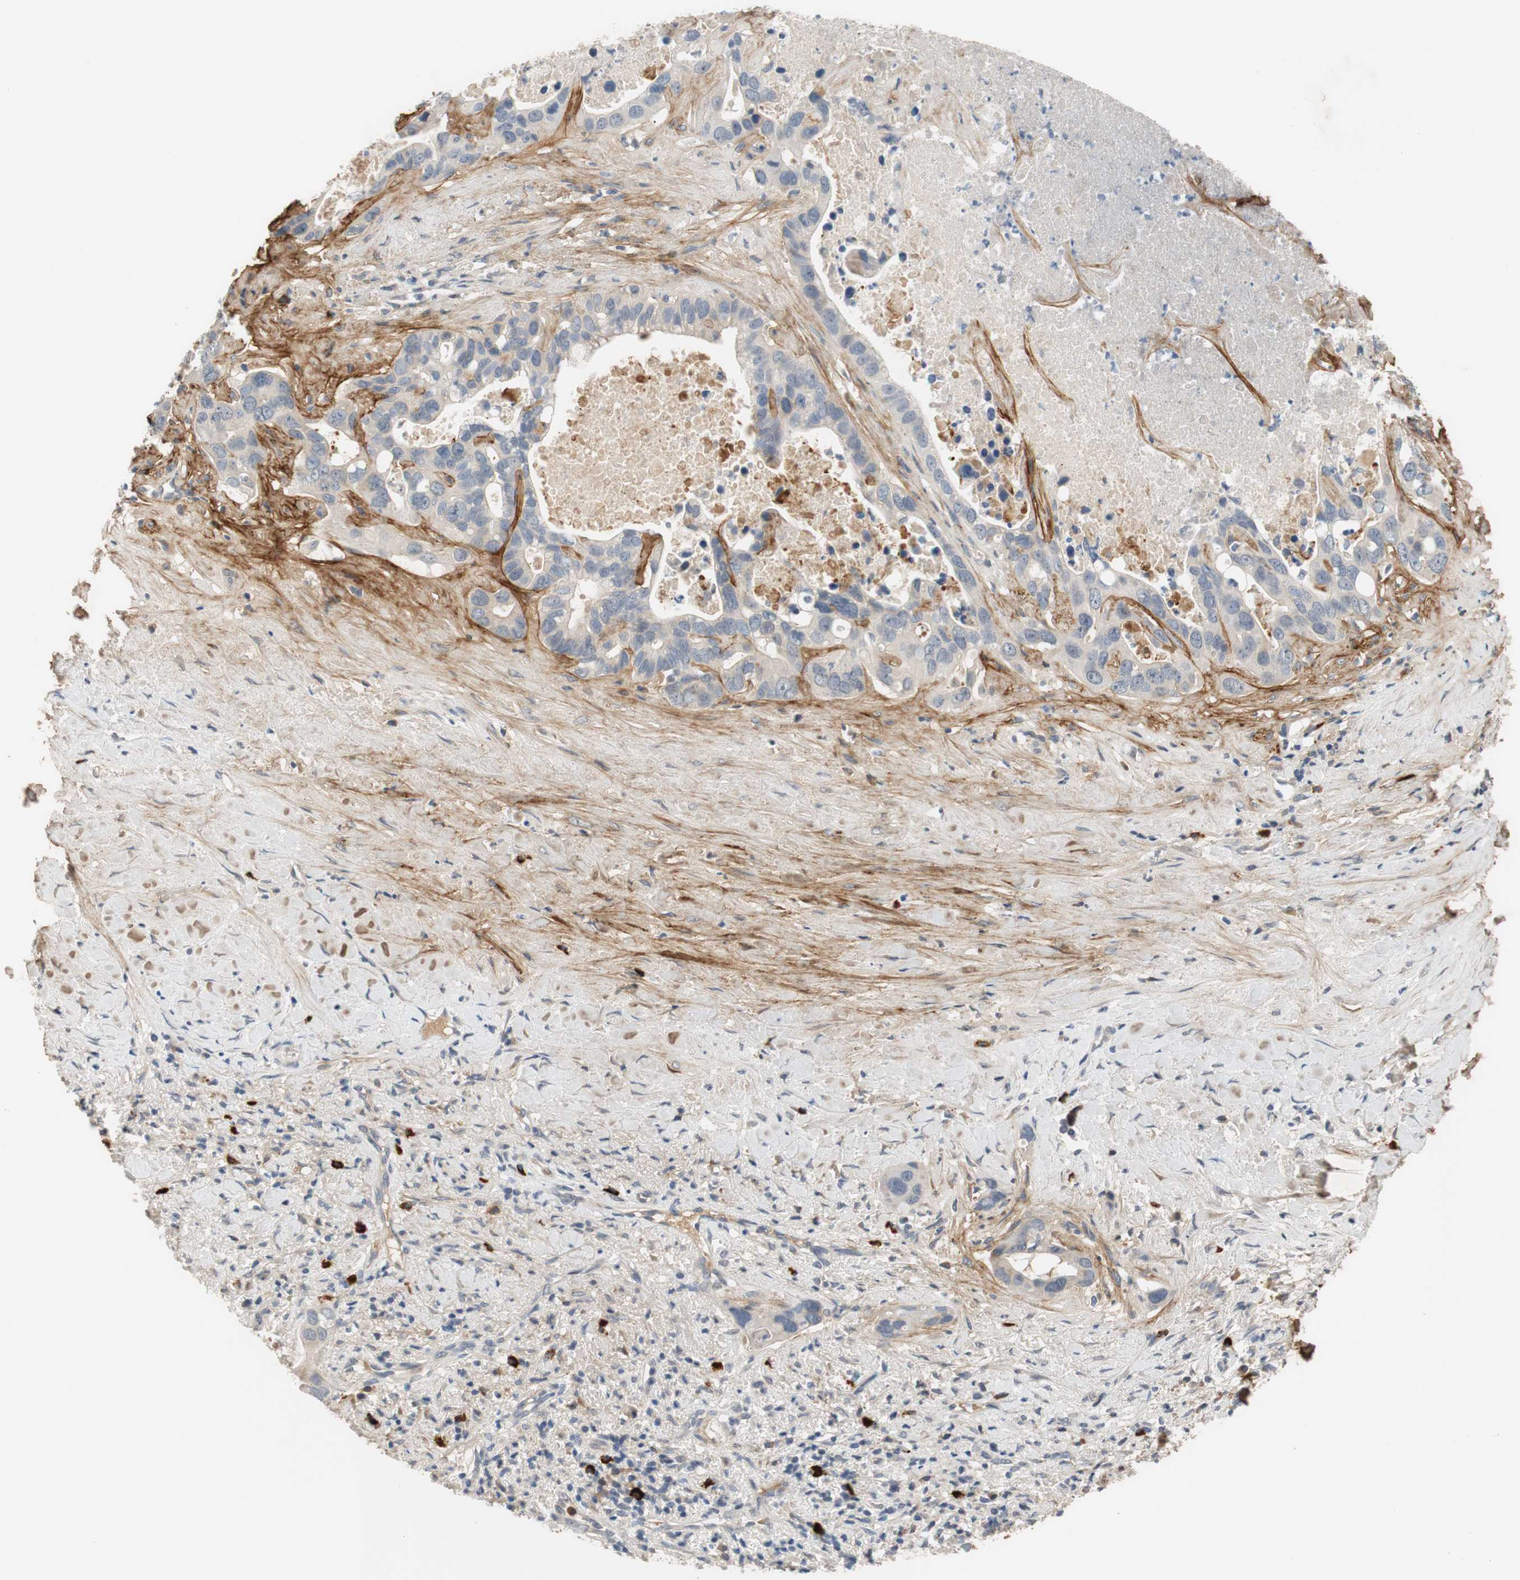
{"staining": {"intensity": "weak", "quantity": "25%-75%", "location": "cytoplasmic/membranous"}, "tissue": "liver cancer", "cell_type": "Tumor cells", "image_type": "cancer", "snomed": [{"axis": "morphology", "description": "Cholangiocarcinoma"}, {"axis": "topography", "description": "Liver"}], "caption": "High-magnification brightfield microscopy of liver cancer (cholangiocarcinoma) stained with DAB (brown) and counterstained with hematoxylin (blue). tumor cells exhibit weak cytoplasmic/membranous expression is present in about25%-75% of cells.", "gene": "COL12A1", "patient": {"sex": "female", "age": 65}}